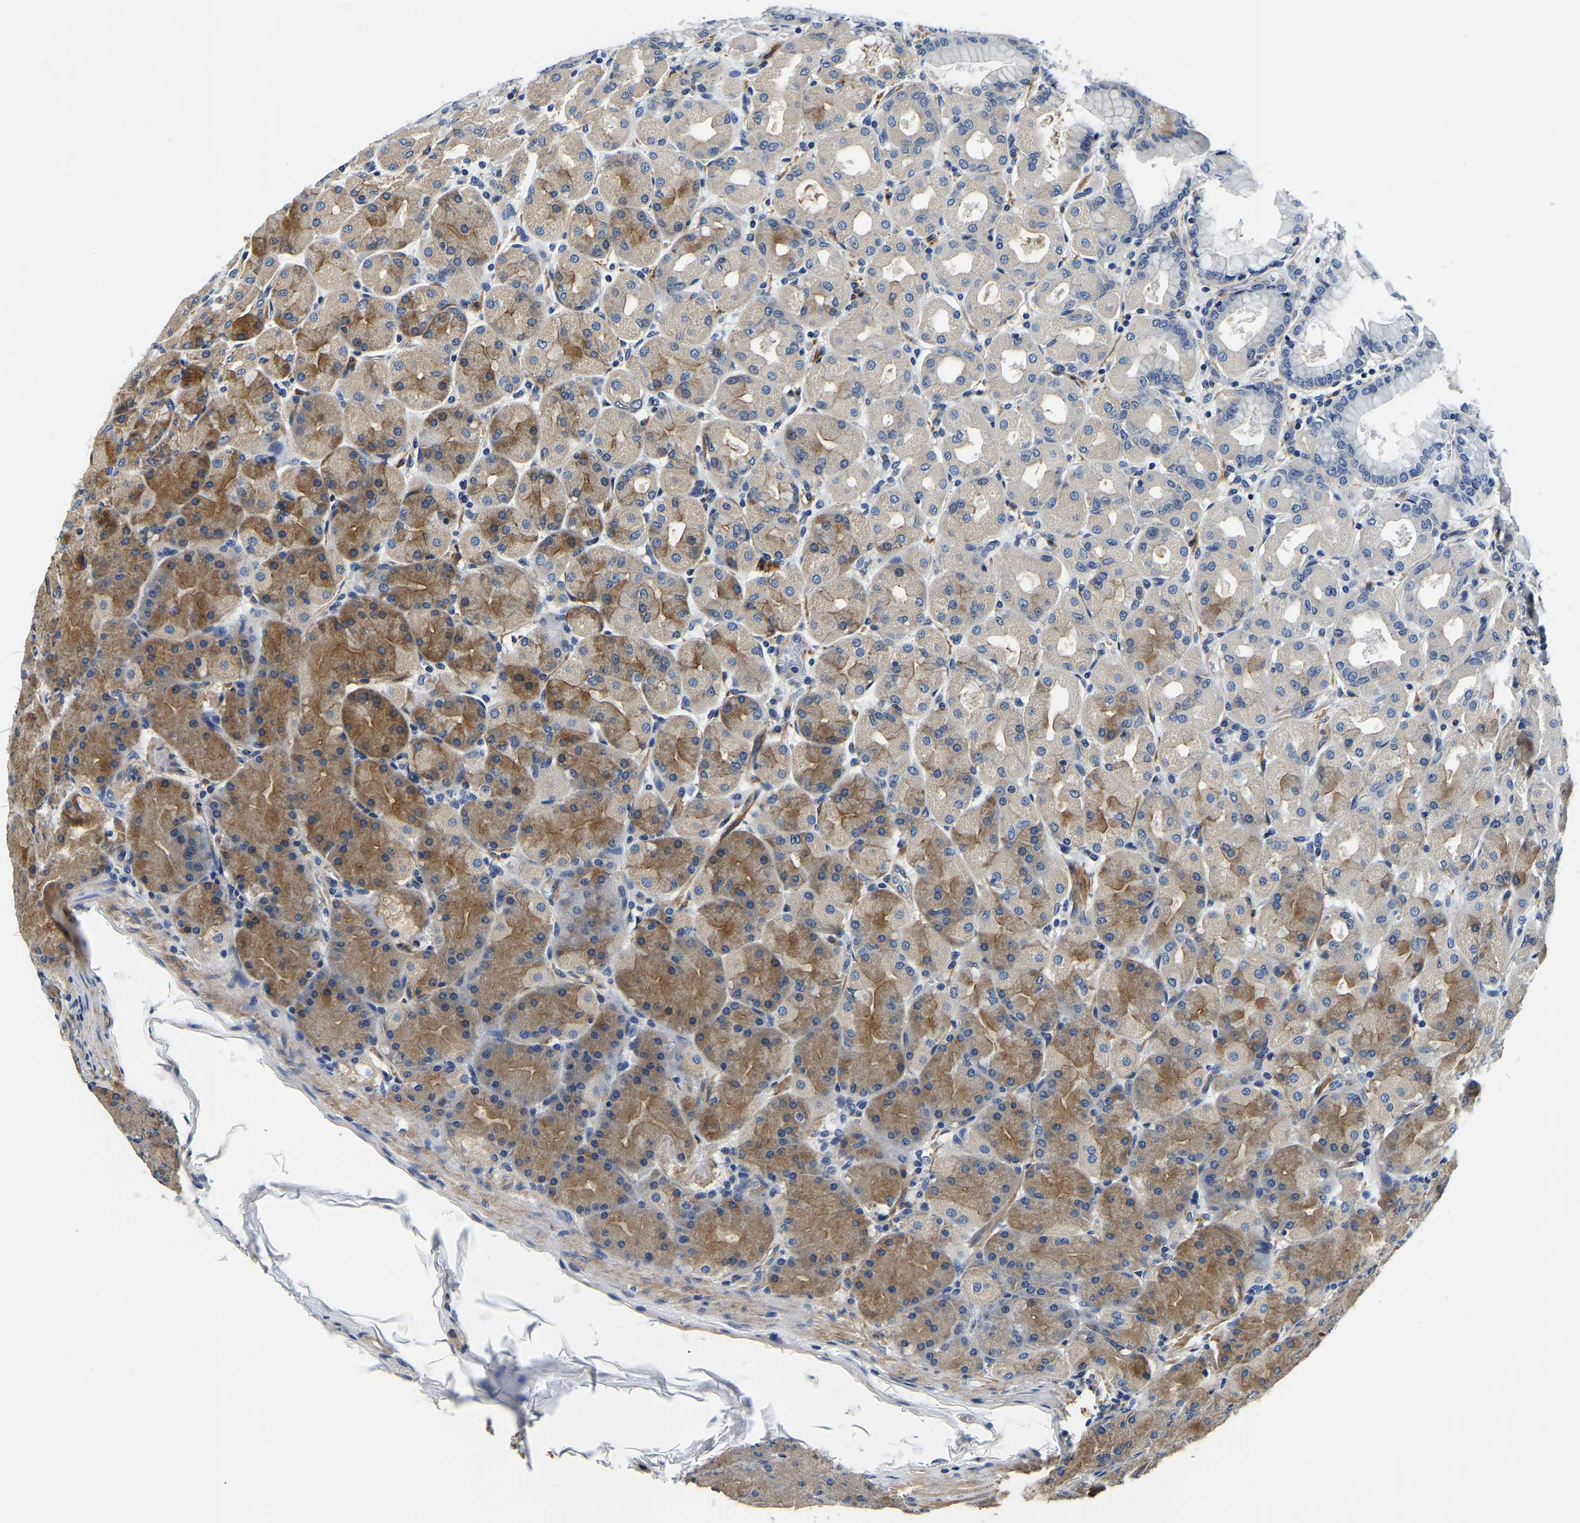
{"staining": {"intensity": "moderate", "quantity": ">75%", "location": "cytoplasmic/membranous"}, "tissue": "stomach", "cell_type": "Glandular cells", "image_type": "normal", "snomed": [{"axis": "morphology", "description": "Normal tissue, NOS"}, {"axis": "topography", "description": "Stomach, upper"}], "caption": "High-power microscopy captured an immunohistochemistry micrograph of benign stomach, revealing moderate cytoplasmic/membranous staining in about >75% of glandular cells. The staining was performed using DAB (3,3'-diaminobenzidine) to visualize the protein expression in brown, while the nuclei were stained in blue with hematoxylin (Magnification: 20x).", "gene": "KCTD17", "patient": {"sex": "female", "age": 56}}